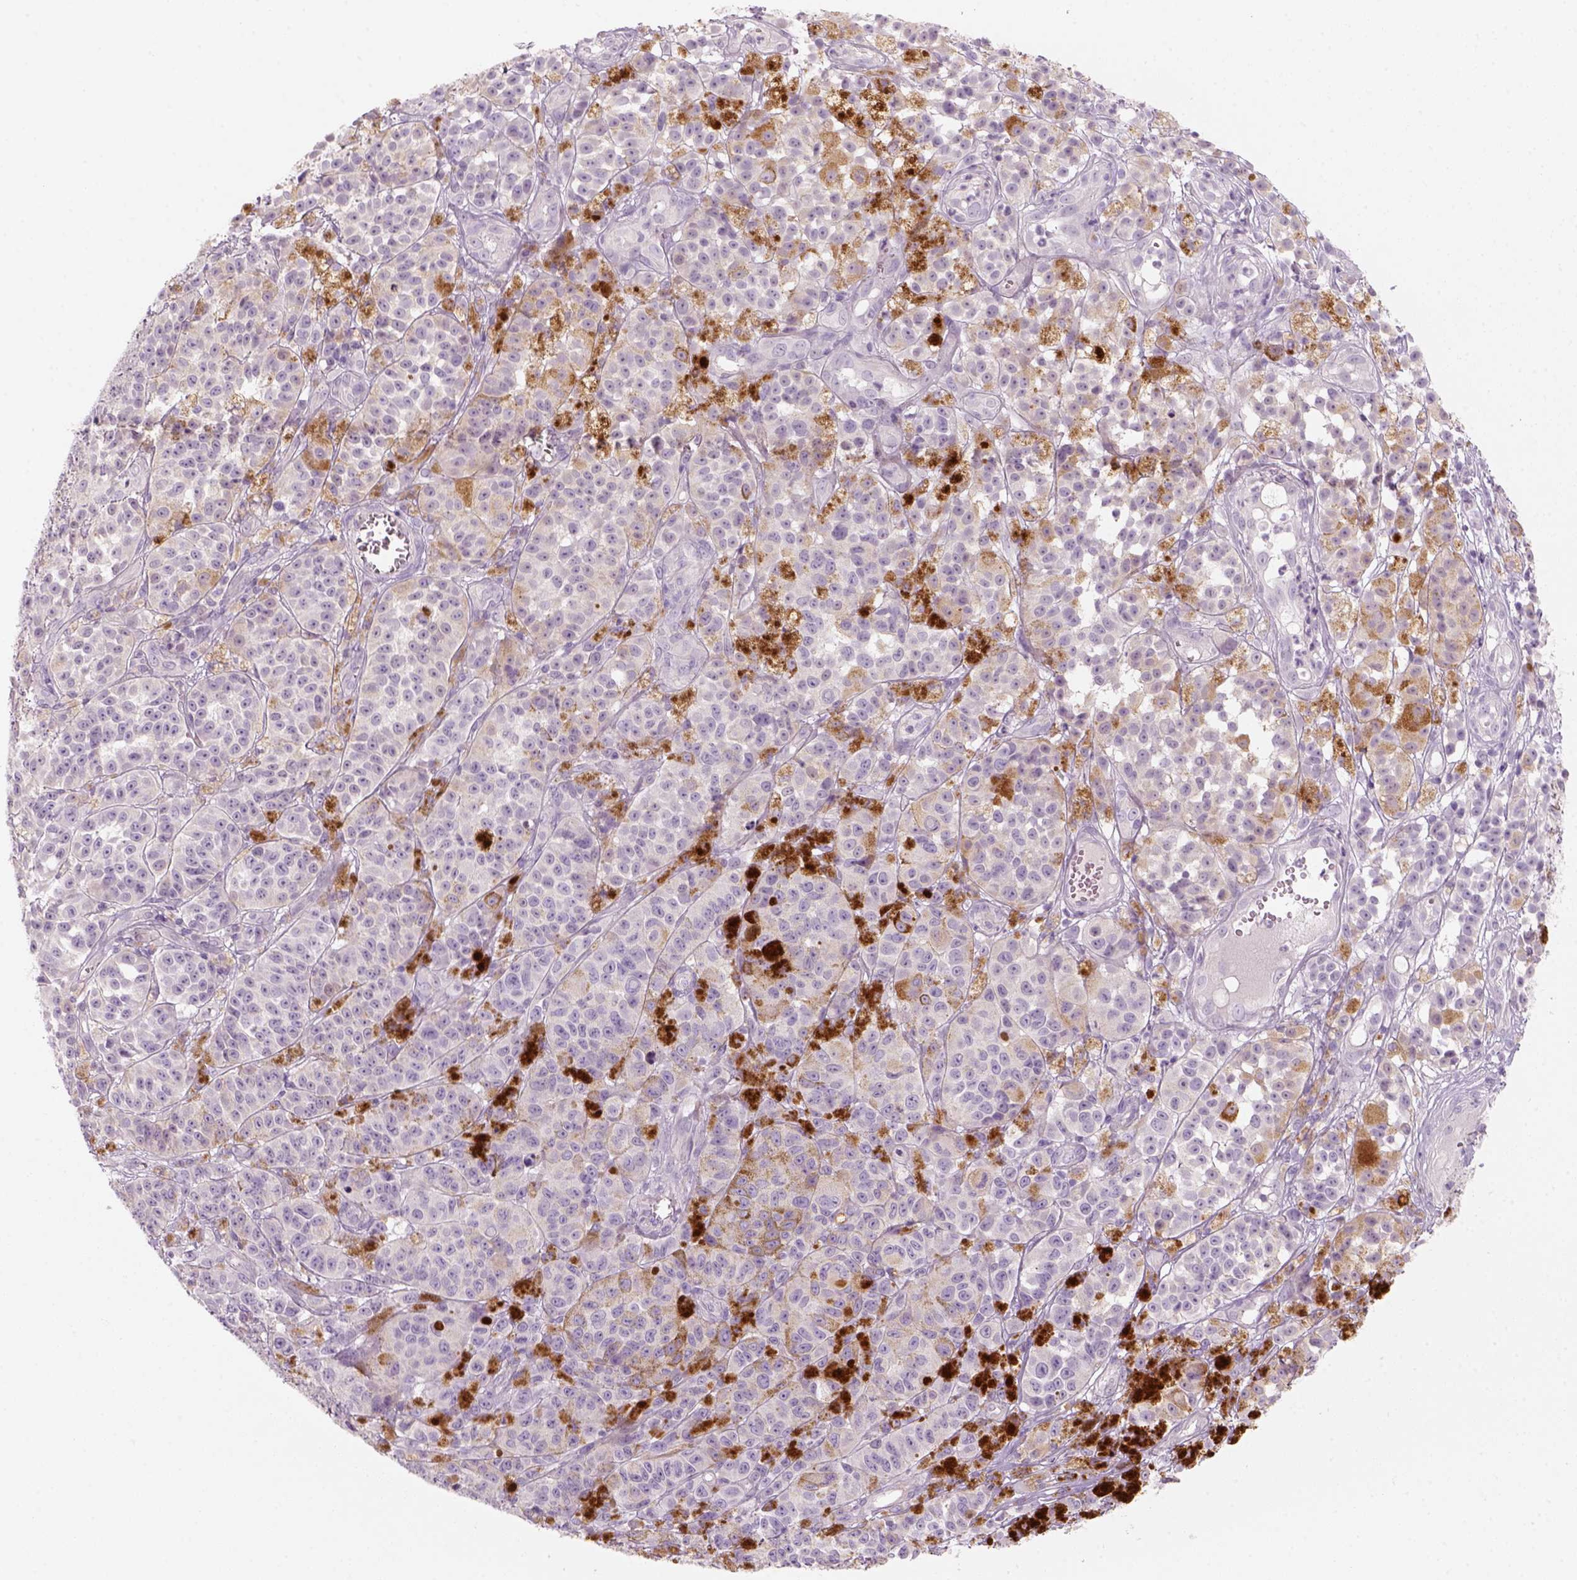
{"staining": {"intensity": "negative", "quantity": "none", "location": "none"}, "tissue": "melanoma", "cell_type": "Tumor cells", "image_type": "cancer", "snomed": [{"axis": "morphology", "description": "Malignant melanoma, NOS"}, {"axis": "topography", "description": "Skin"}], "caption": "Tumor cells are negative for protein expression in human melanoma.", "gene": "KRT25", "patient": {"sex": "female", "age": 58}}